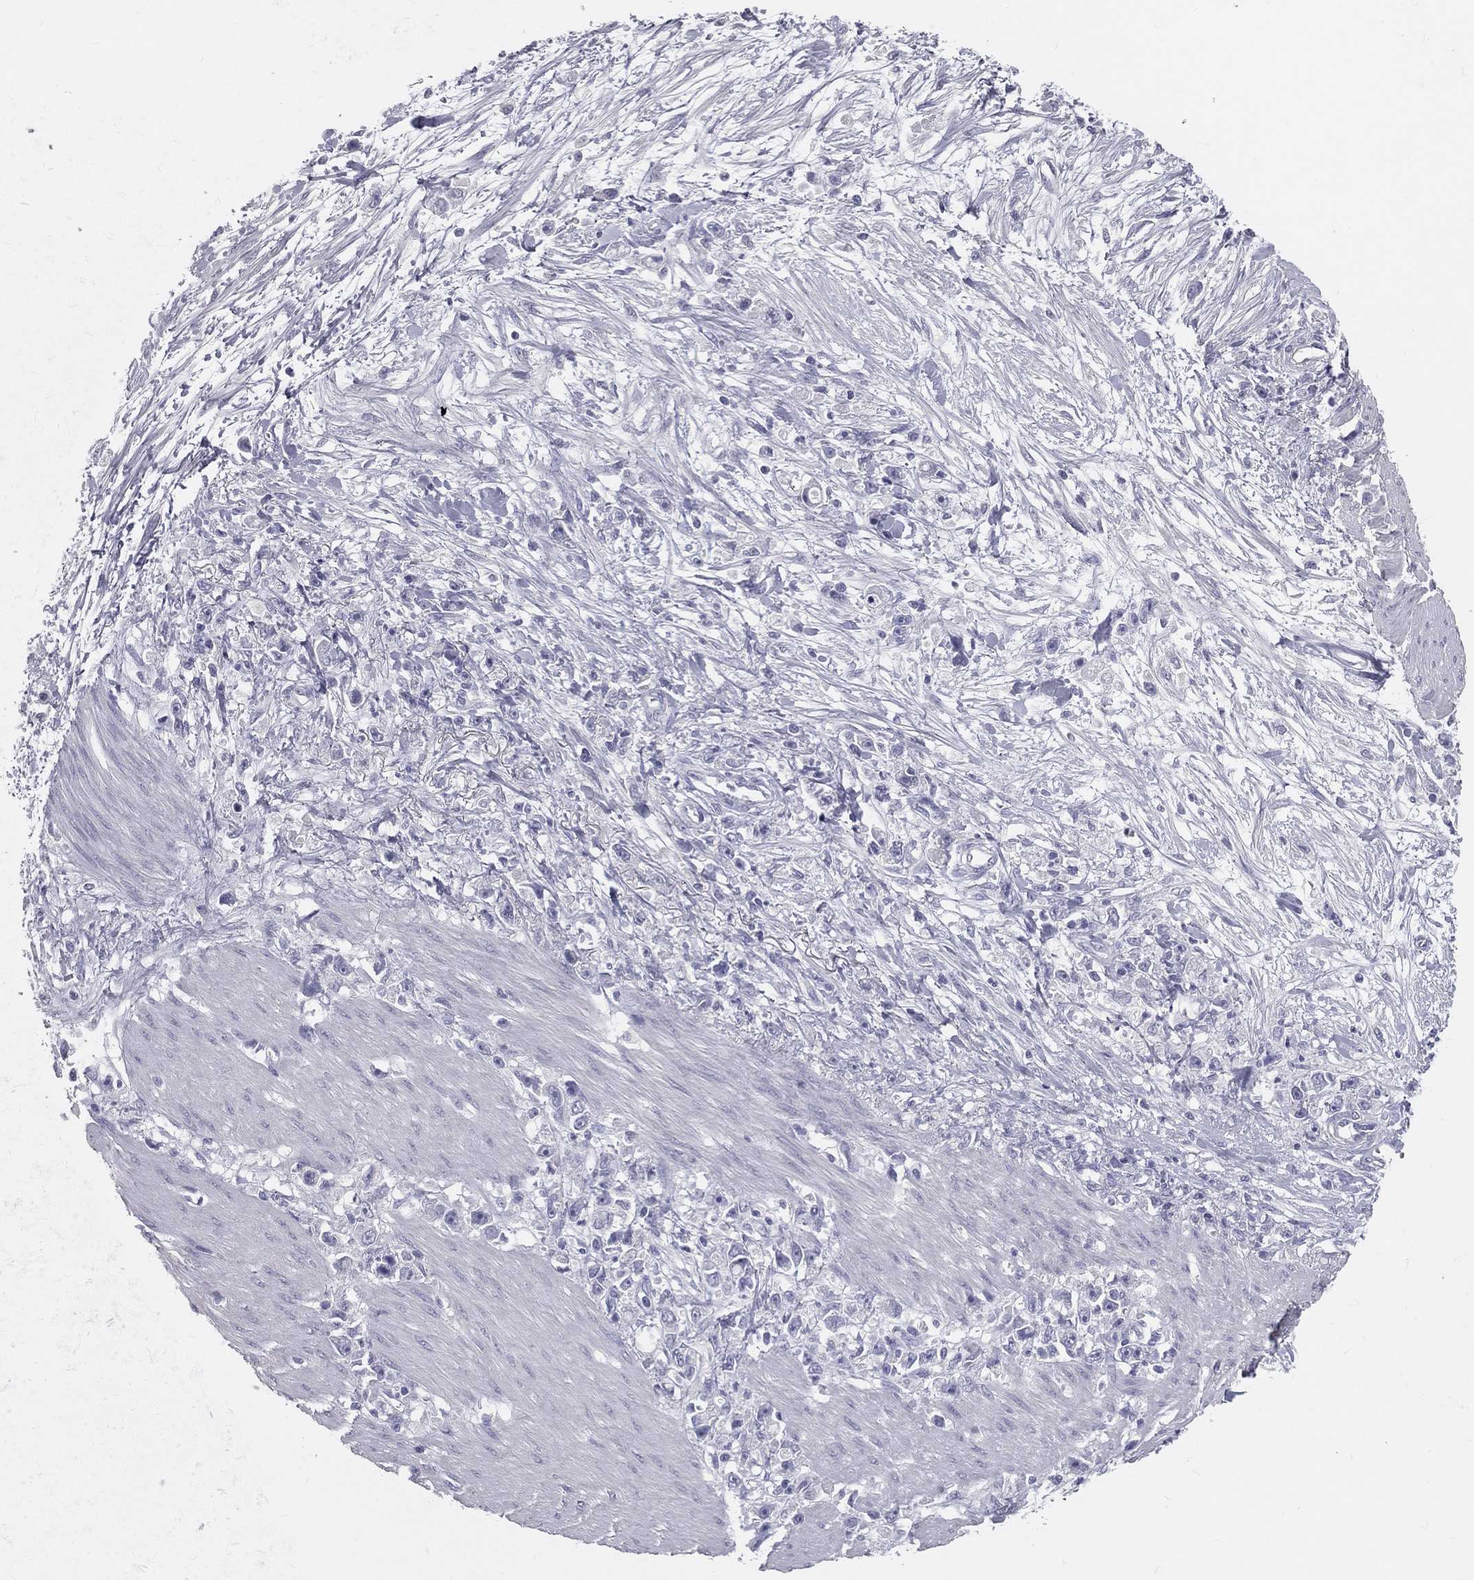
{"staining": {"intensity": "negative", "quantity": "none", "location": "none"}, "tissue": "stomach cancer", "cell_type": "Tumor cells", "image_type": "cancer", "snomed": [{"axis": "morphology", "description": "Adenocarcinoma, NOS"}, {"axis": "topography", "description": "Stomach"}], "caption": "The photomicrograph demonstrates no staining of tumor cells in stomach cancer (adenocarcinoma).", "gene": "TFPI2", "patient": {"sex": "female", "age": 59}}